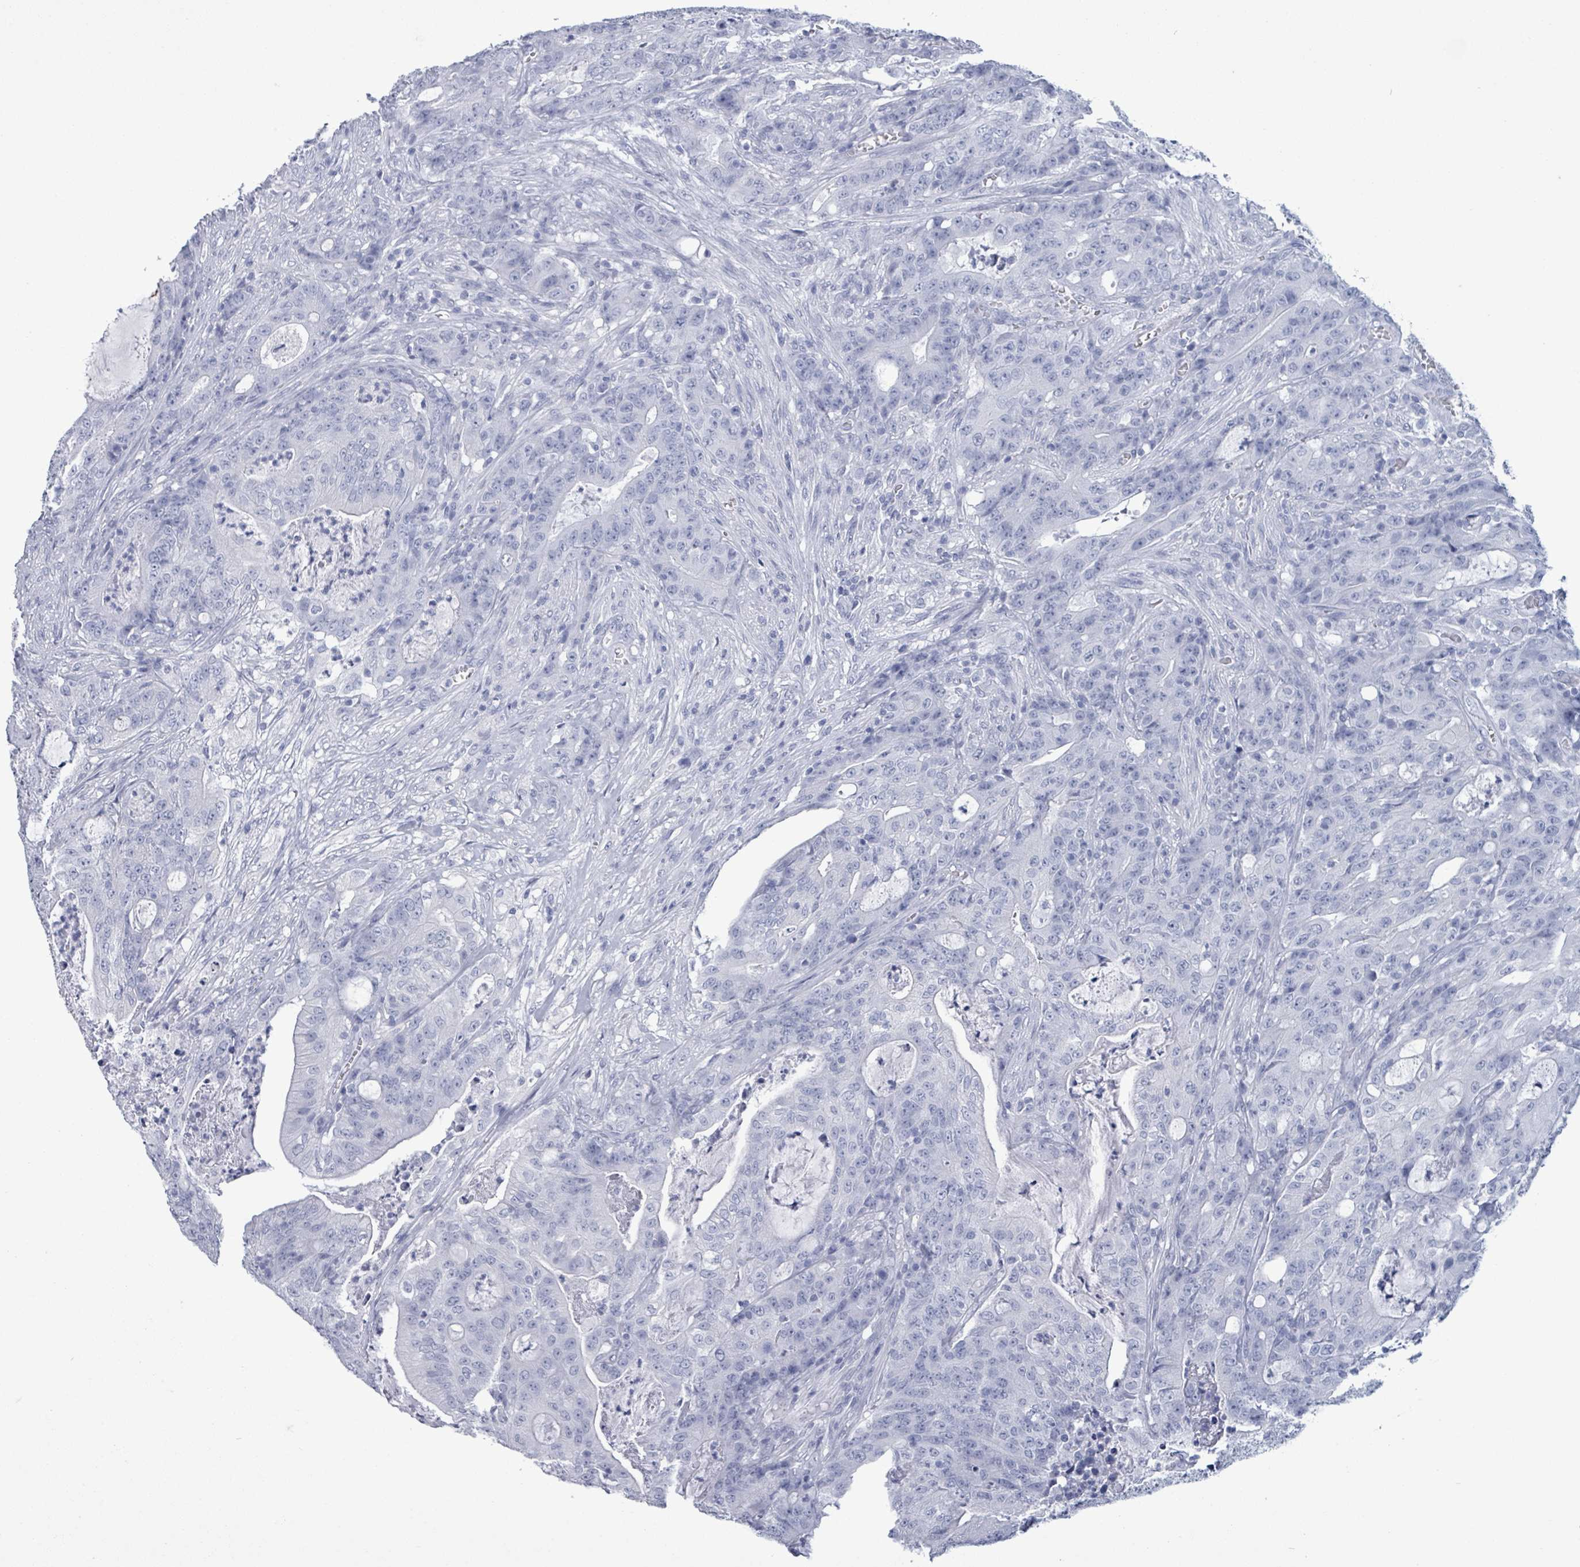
{"staining": {"intensity": "negative", "quantity": "none", "location": "none"}, "tissue": "colorectal cancer", "cell_type": "Tumor cells", "image_type": "cancer", "snomed": [{"axis": "morphology", "description": "Adenocarcinoma, NOS"}, {"axis": "topography", "description": "Colon"}], "caption": "DAB immunohistochemical staining of human colorectal cancer reveals no significant staining in tumor cells.", "gene": "NKX2-1", "patient": {"sex": "male", "age": 83}}